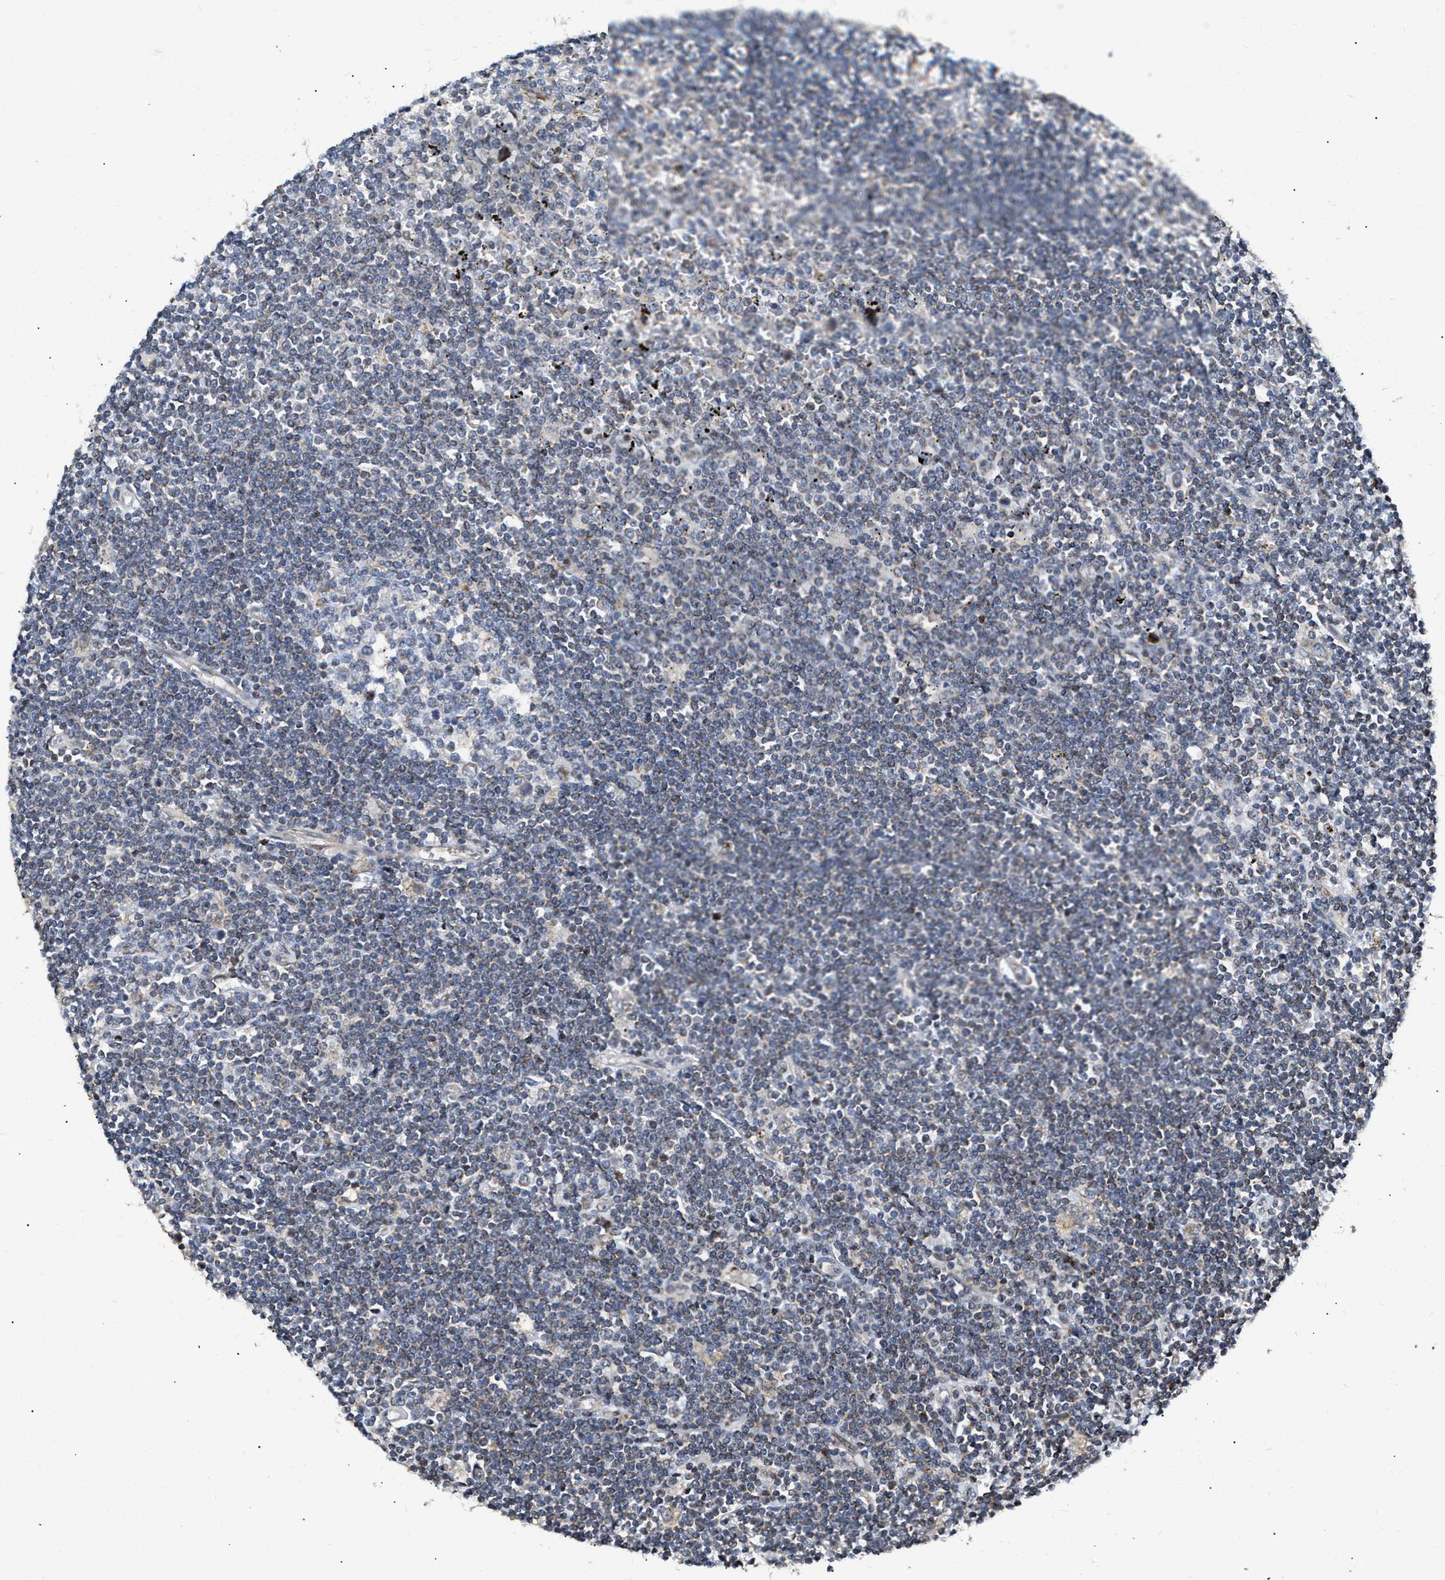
{"staining": {"intensity": "negative", "quantity": "none", "location": "none"}, "tissue": "lymphoma", "cell_type": "Tumor cells", "image_type": "cancer", "snomed": [{"axis": "morphology", "description": "Malignant lymphoma, non-Hodgkin's type, Low grade"}, {"axis": "topography", "description": "Spleen"}], "caption": "IHC image of neoplastic tissue: human lymphoma stained with DAB displays no significant protein staining in tumor cells.", "gene": "DEPTOR", "patient": {"sex": "male", "age": 76}}